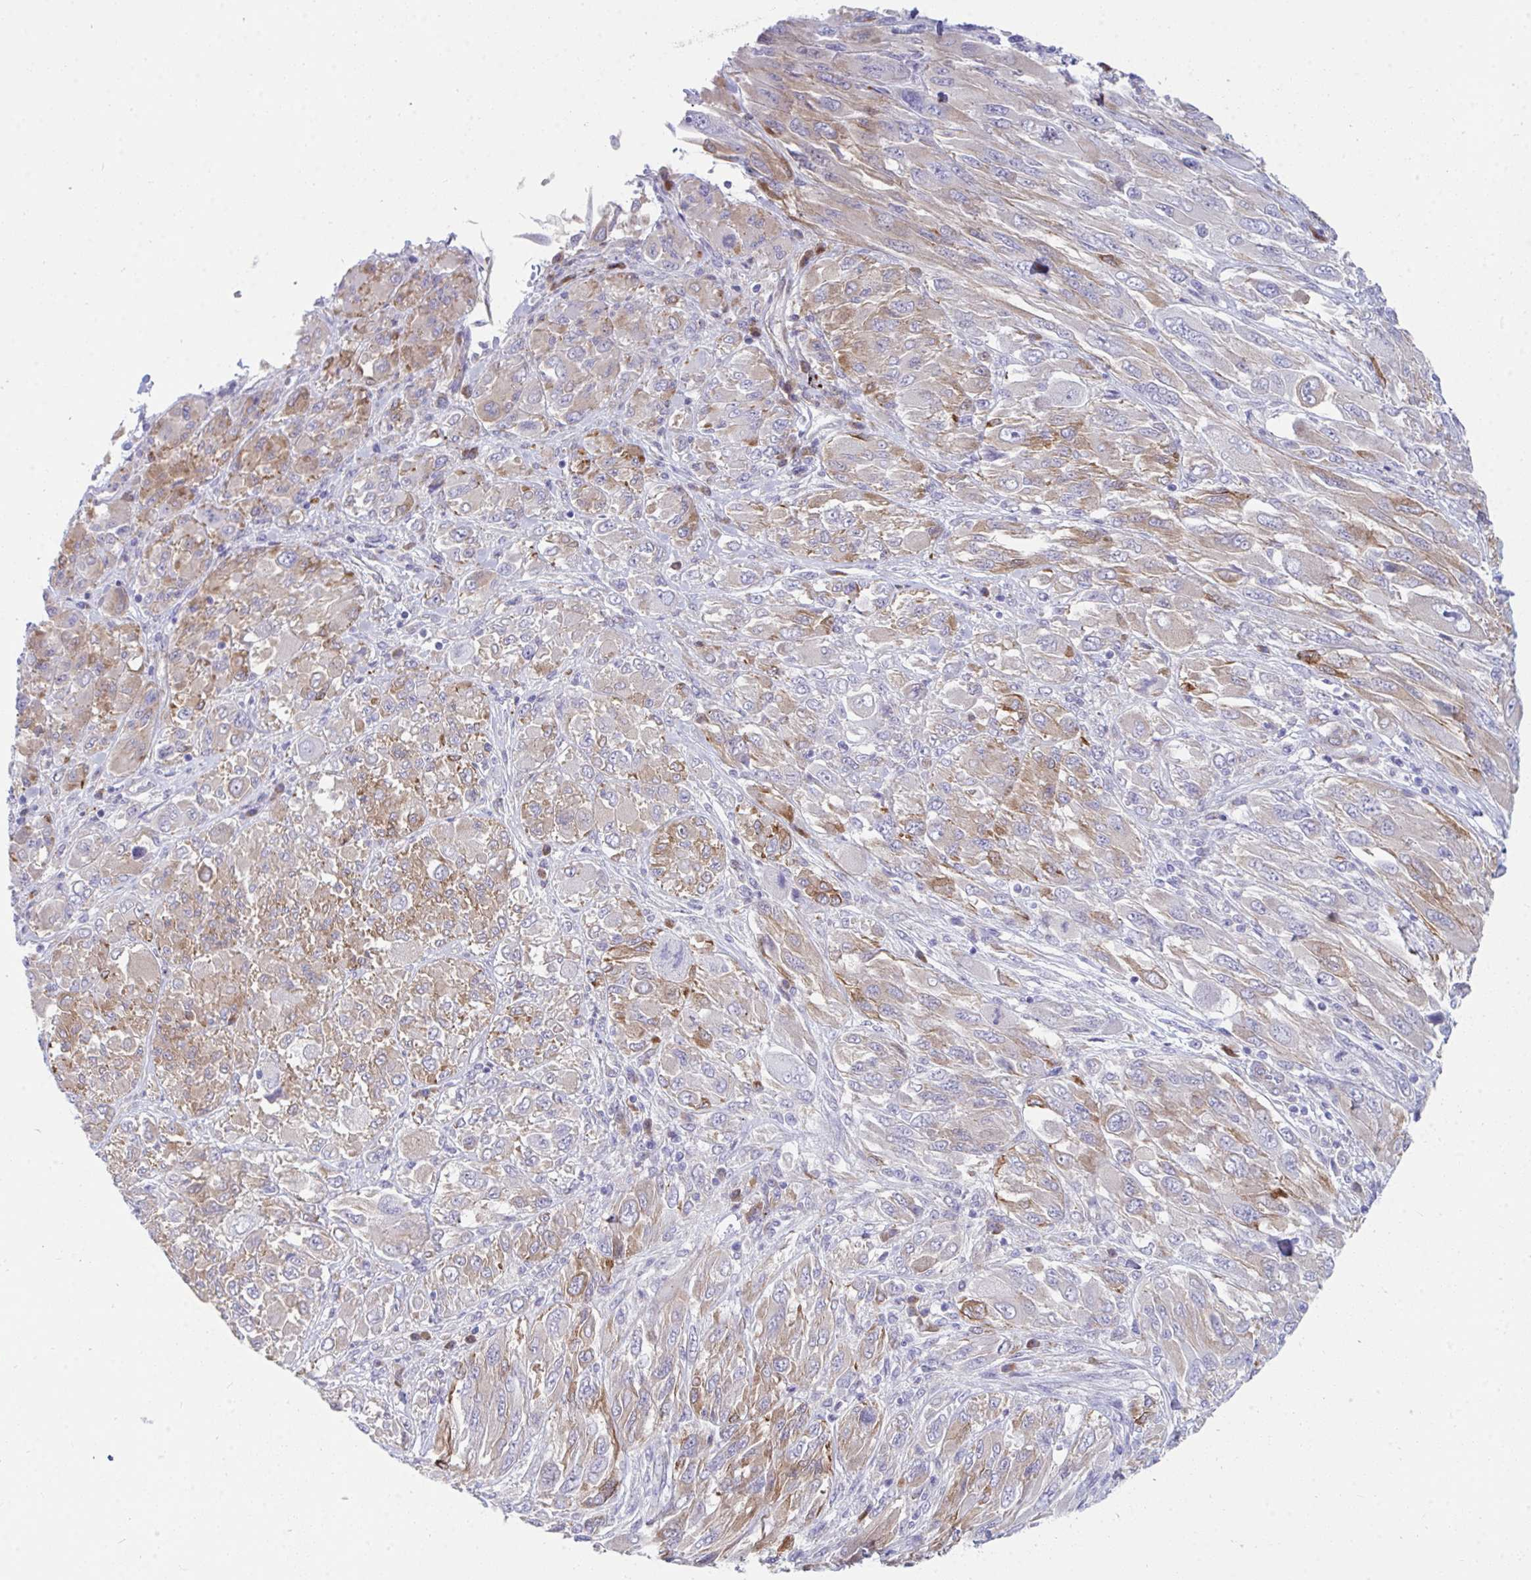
{"staining": {"intensity": "weak", "quantity": "25%-75%", "location": "cytoplasmic/membranous"}, "tissue": "melanoma", "cell_type": "Tumor cells", "image_type": "cancer", "snomed": [{"axis": "morphology", "description": "Malignant melanoma, NOS"}, {"axis": "topography", "description": "Skin"}], "caption": "The immunohistochemical stain labels weak cytoplasmic/membranous staining in tumor cells of melanoma tissue.", "gene": "GAB1", "patient": {"sex": "female", "age": 91}}